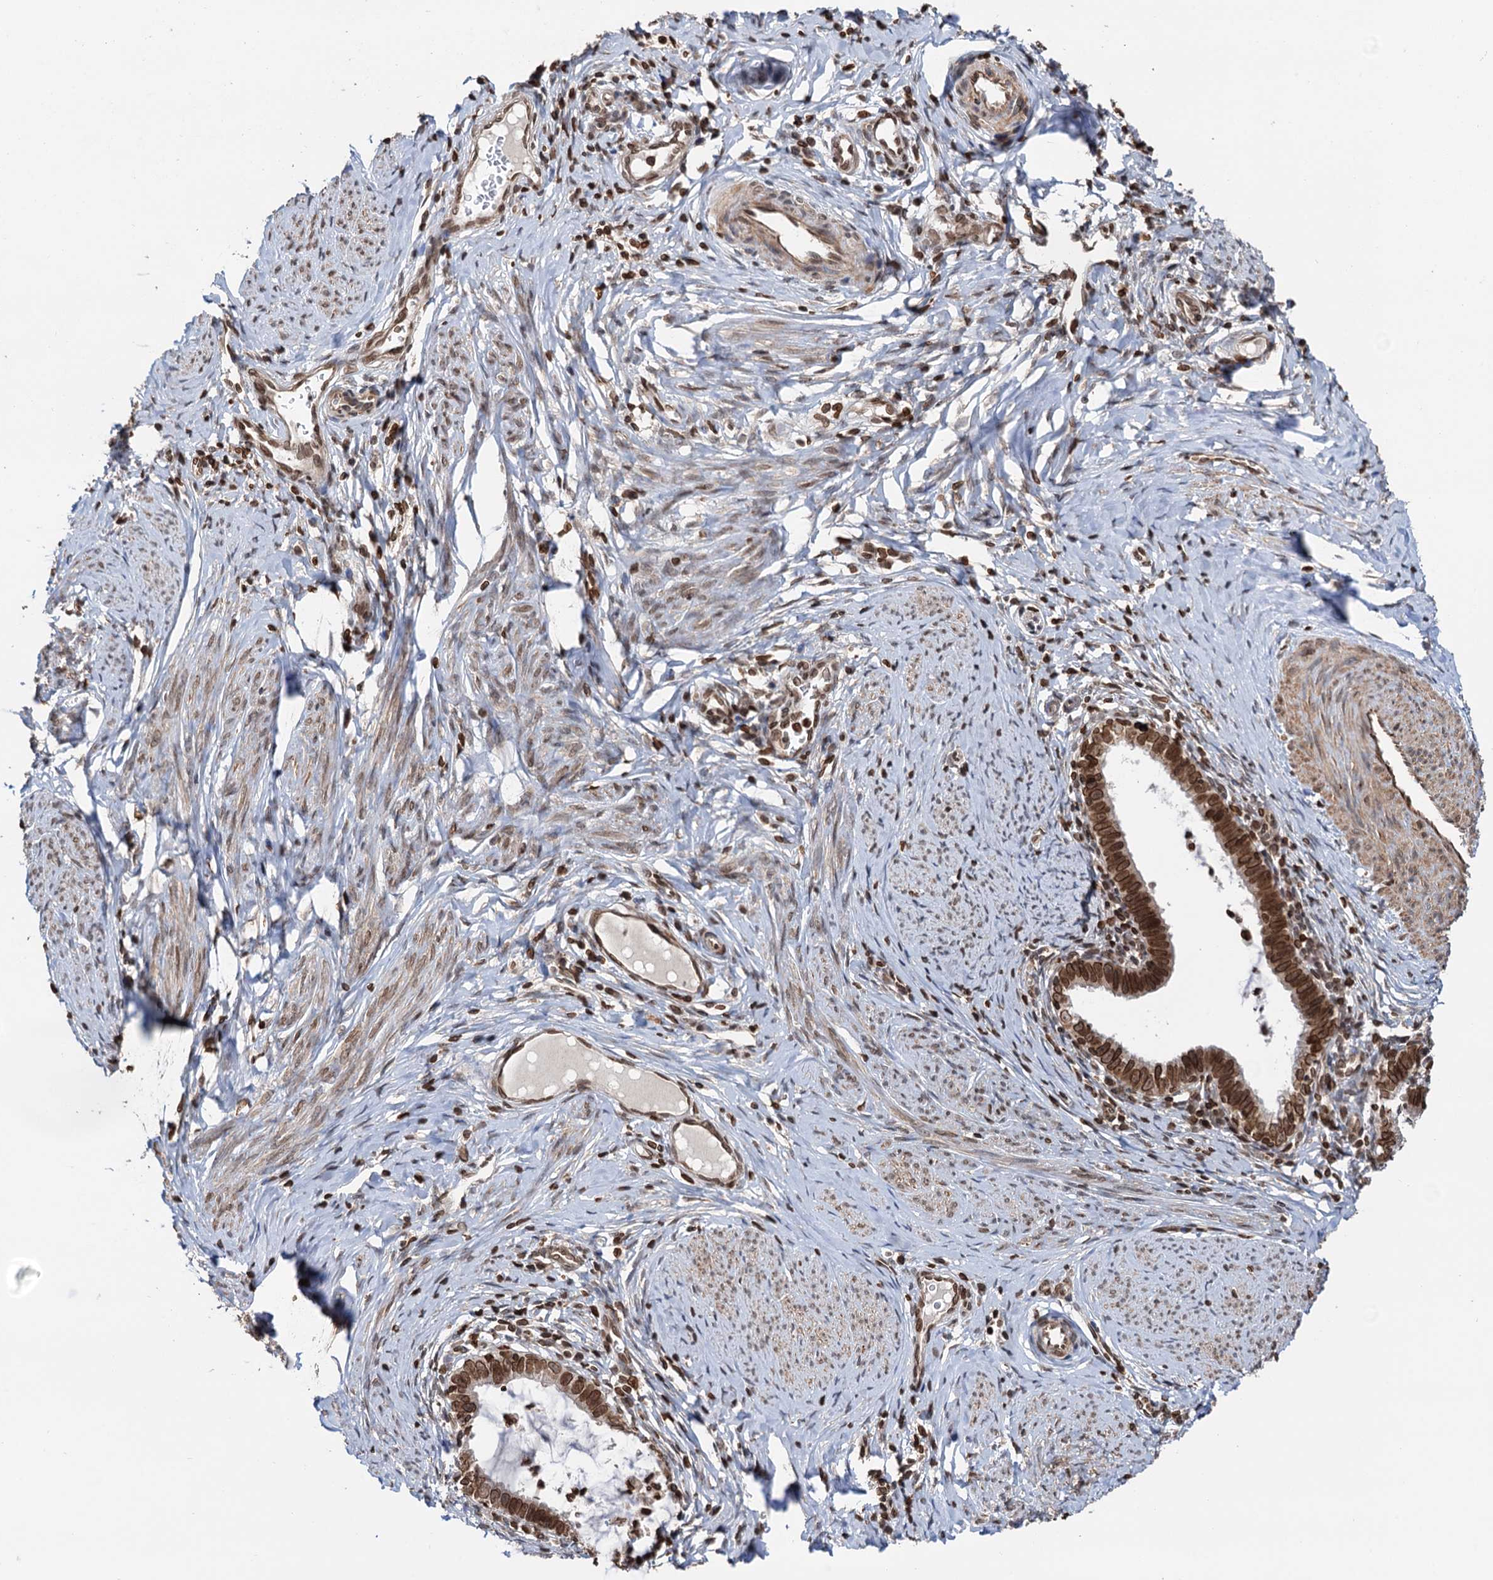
{"staining": {"intensity": "strong", "quantity": ">75%", "location": "nuclear"}, "tissue": "cervical cancer", "cell_type": "Tumor cells", "image_type": "cancer", "snomed": [{"axis": "morphology", "description": "Adenocarcinoma, NOS"}, {"axis": "topography", "description": "Cervix"}], "caption": "Human cervical cancer stained for a protein (brown) exhibits strong nuclear positive staining in approximately >75% of tumor cells.", "gene": "ZC3H13", "patient": {"sex": "female", "age": 36}}